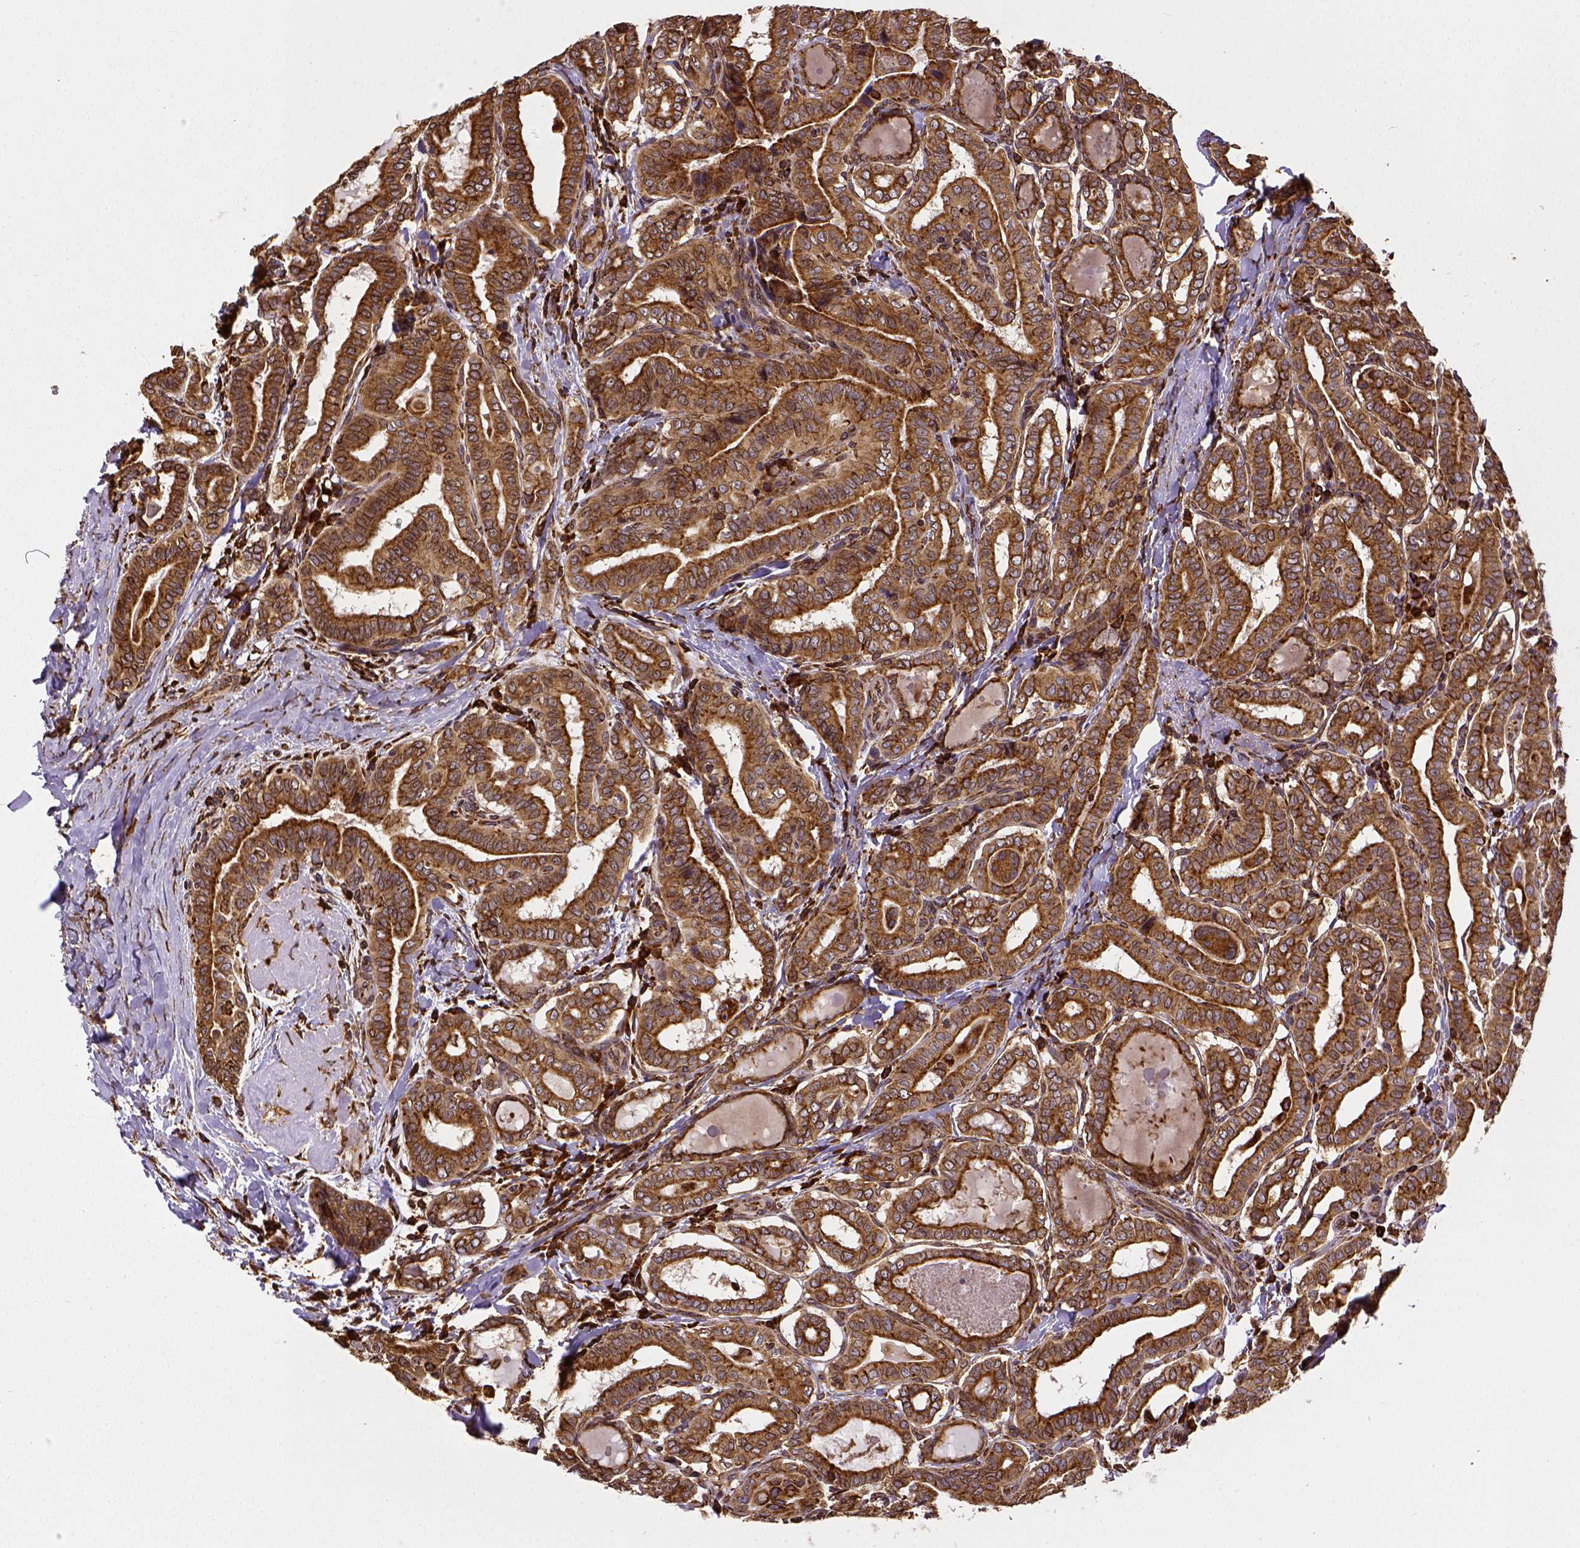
{"staining": {"intensity": "strong", "quantity": ">75%", "location": "cytoplasmic/membranous"}, "tissue": "thyroid cancer", "cell_type": "Tumor cells", "image_type": "cancer", "snomed": [{"axis": "morphology", "description": "Papillary adenocarcinoma, NOS"}, {"axis": "morphology", "description": "Papillary adenoma metastatic"}, {"axis": "topography", "description": "Thyroid gland"}], "caption": "Brown immunohistochemical staining in human papillary adenocarcinoma (thyroid) shows strong cytoplasmic/membranous staining in approximately >75% of tumor cells.", "gene": "MTDH", "patient": {"sex": "female", "age": 50}}